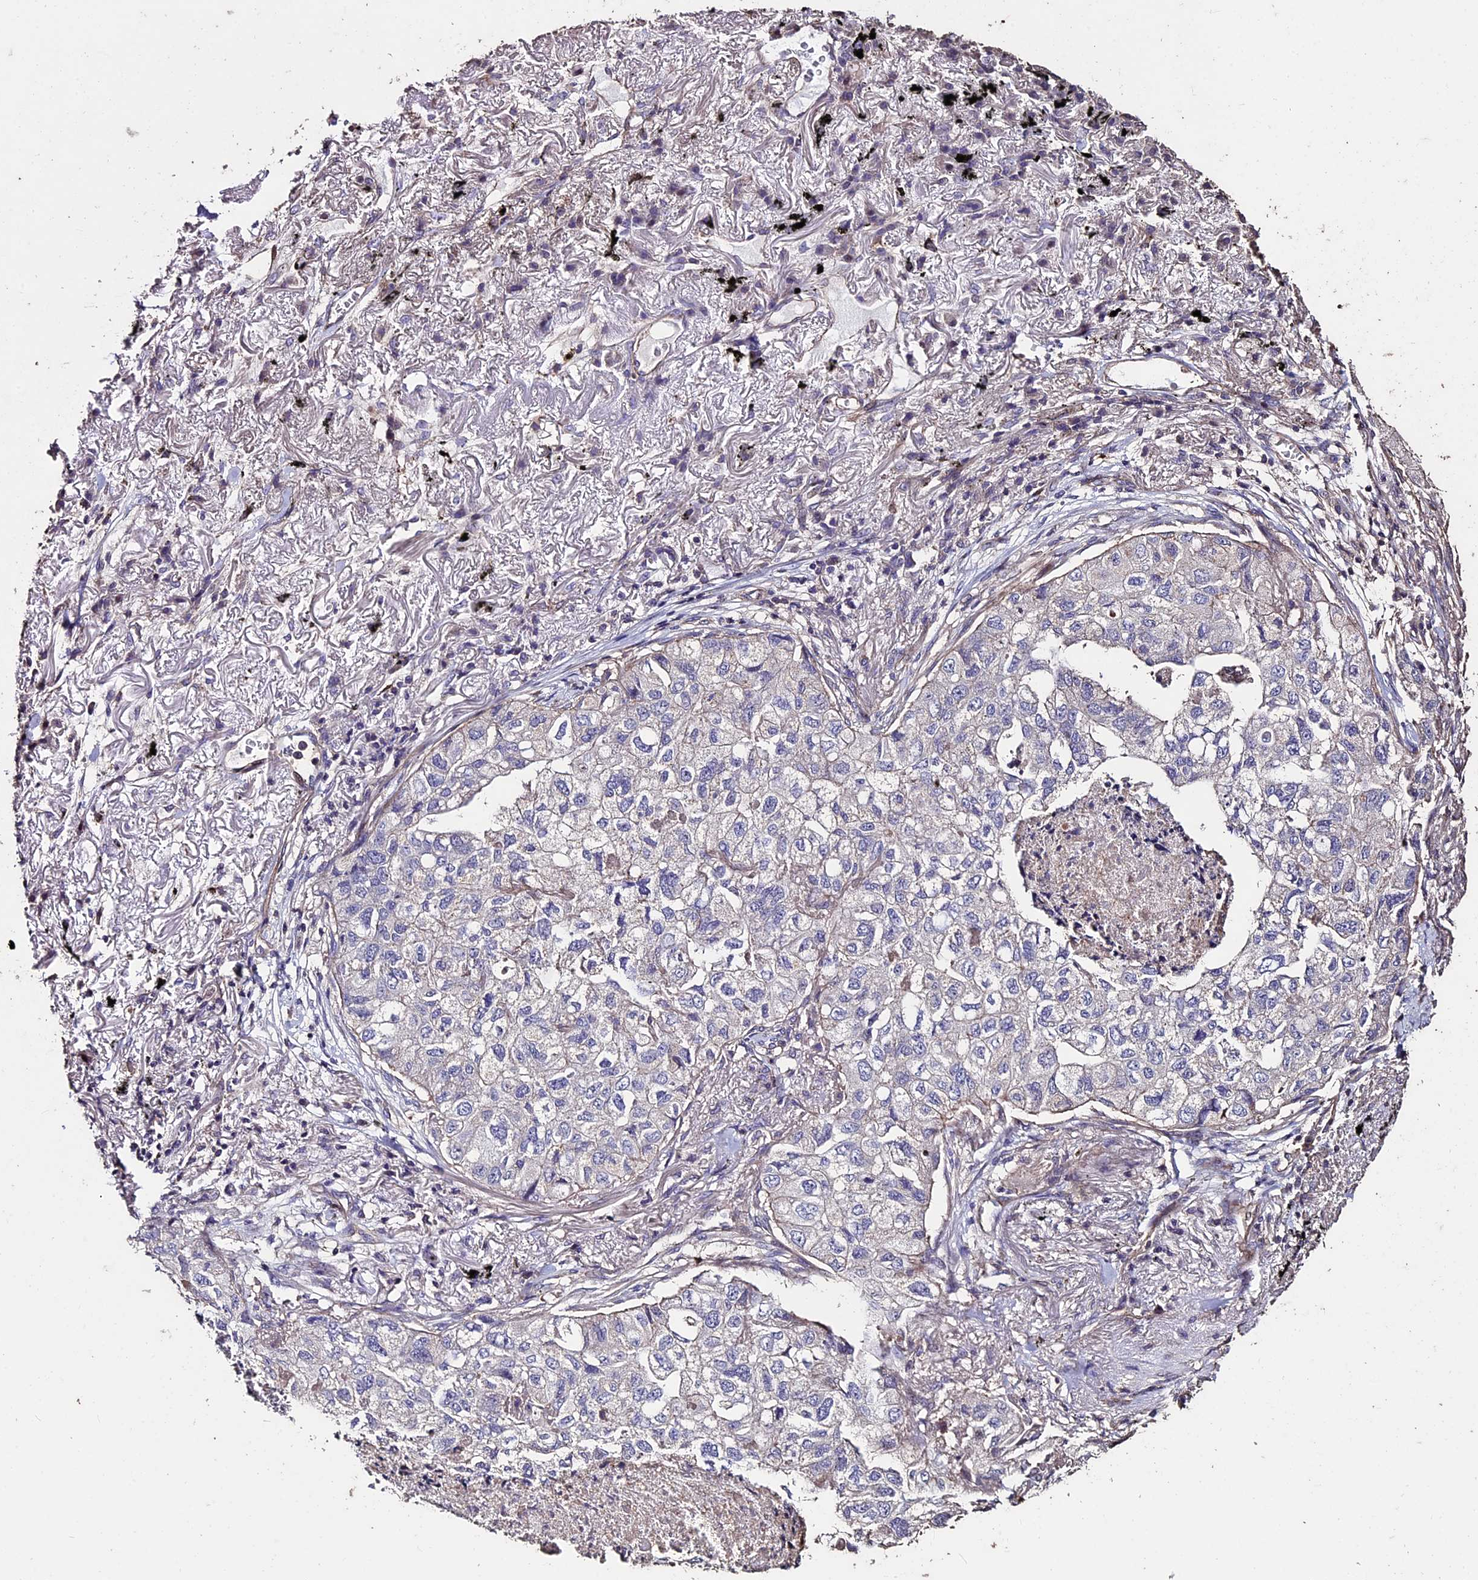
{"staining": {"intensity": "negative", "quantity": "none", "location": "none"}, "tissue": "lung cancer", "cell_type": "Tumor cells", "image_type": "cancer", "snomed": [{"axis": "morphology", "description": "Adenocarcinoma, NOS"}, {"axis": "topography", "description": "Lung"}], "caption": "DAB immunohistochemical staining of lung adenocarcinoma exhibits no significant positivity in tumor cells.", "gene": "USB1", "patient": {"sex": "male", "age": 65}}